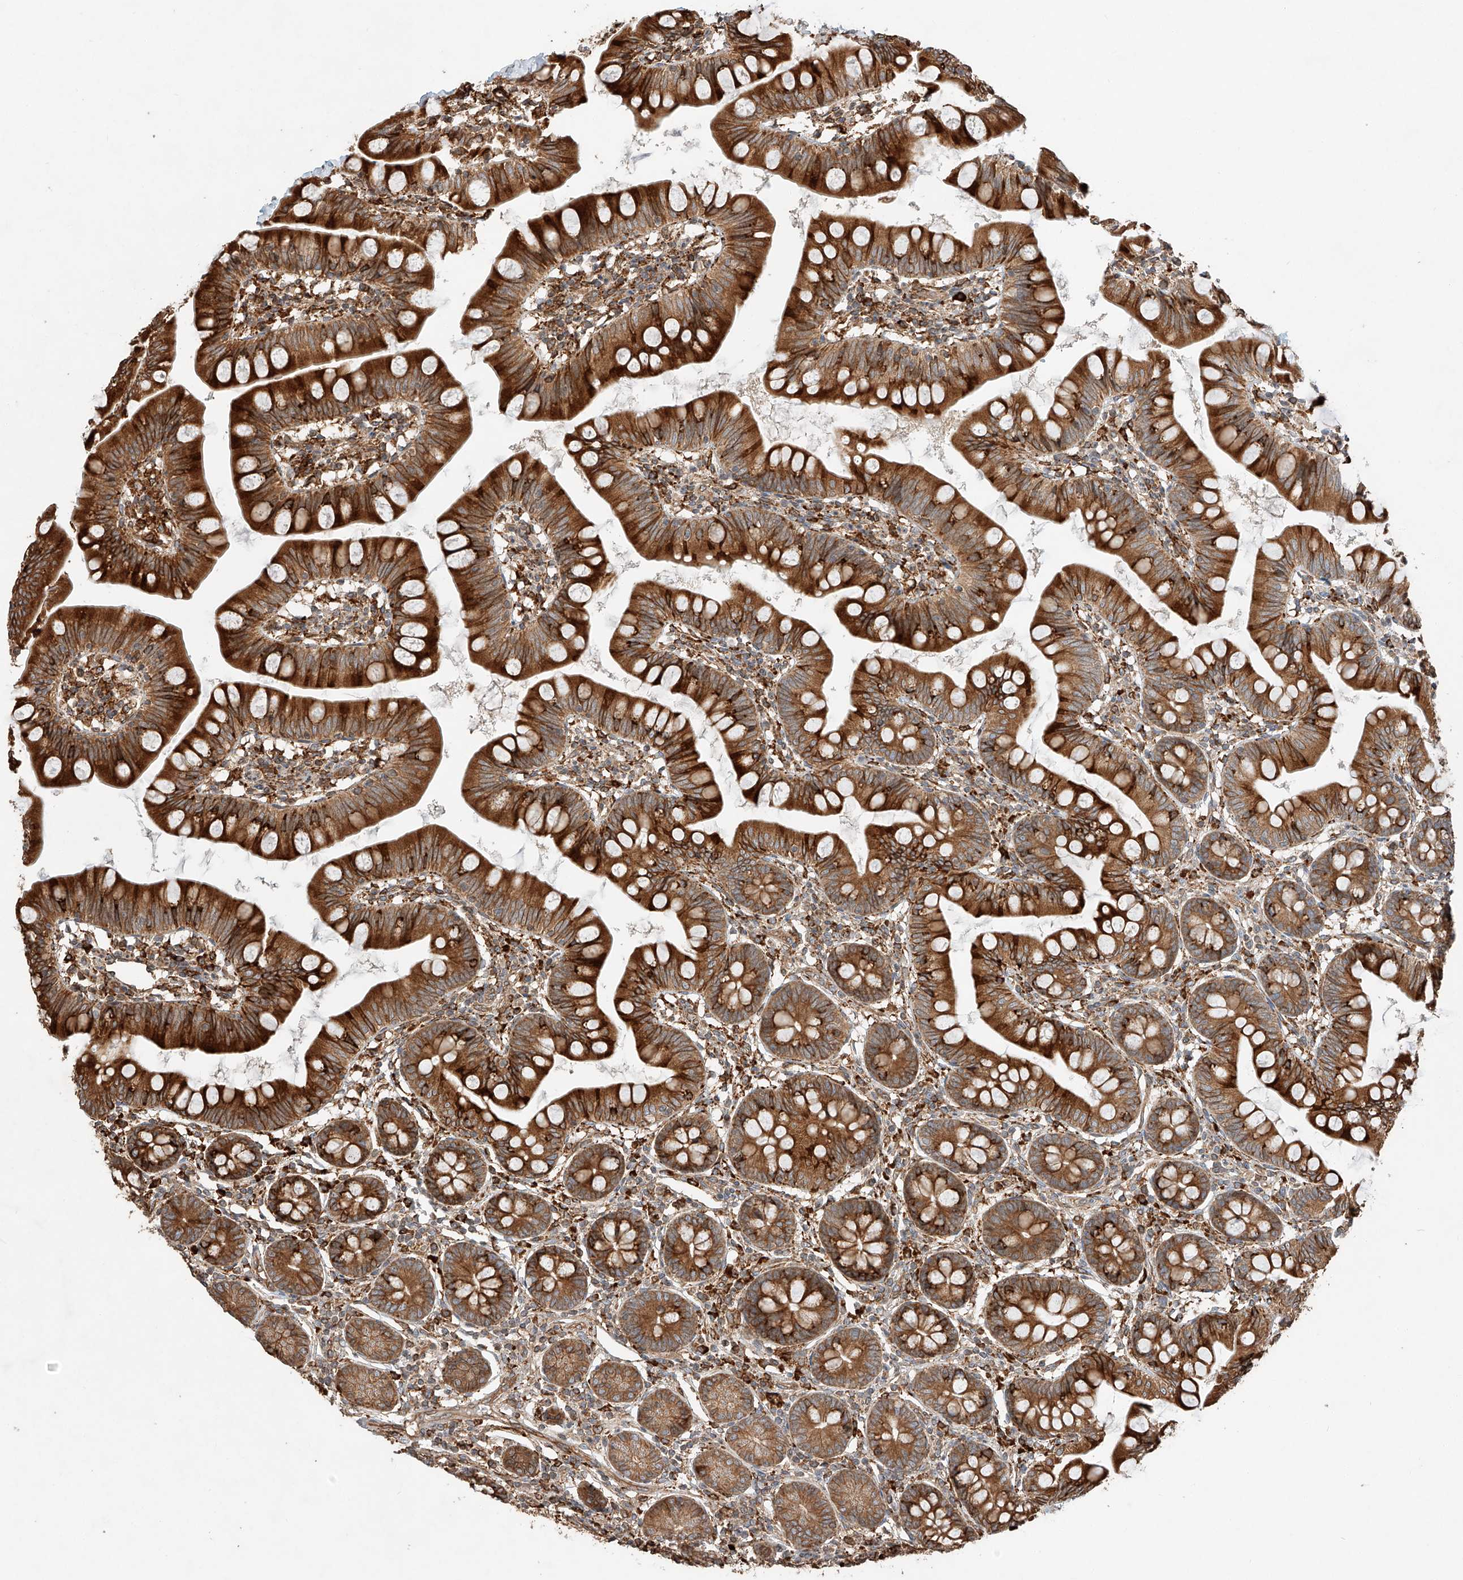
{"staining": {"intensity": "strong", "quantity": ">75%", "location": "cytoplasmic/membranous"}, "tissue": "small intestine", "cell_type": "Glandular cells", "image_type": "normal", "snomed": [{"axis": "morphology", "description": "Normal tissue, NOS"}, {"axis": "topography", "description": "Small intestine"}], "caption": "High-magnification brightfield microscopy of unremarkable small intestine stained with DAB (3,3'-diaminobenzidine) (brown) and counterstained with hematoxylin (blue). glandular cells exhibit strong cytoplasmic/membranous expression is appreciated in approximately>75% of cells.", "gene": "ZNF84", "patient": {"sex": "male", "age": 7}}